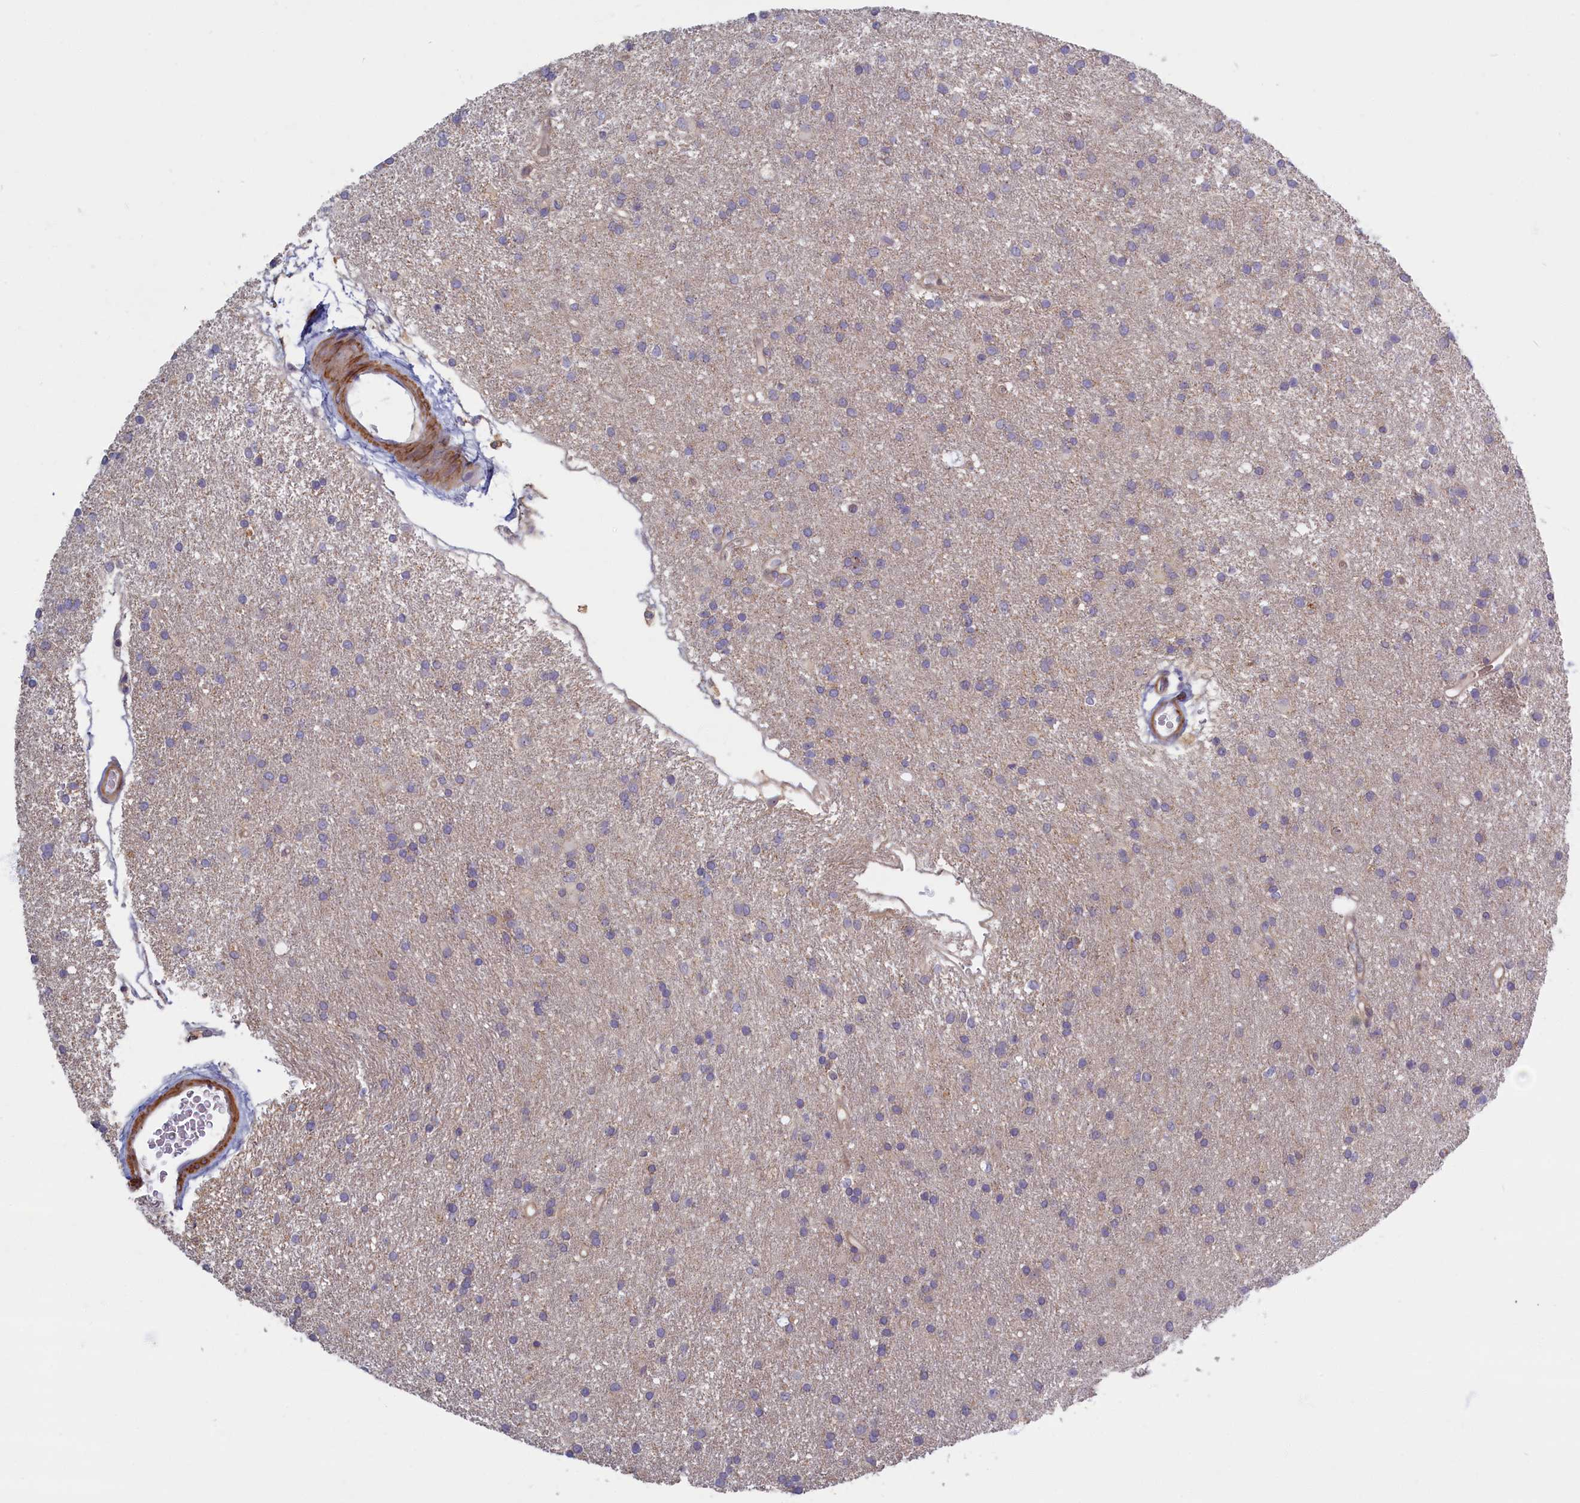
{"staining": {"intensity": "negative", "quantity": "none", "location": "none"}, "tissue": "glioma", "cell_type": "Tumor cells", "image_type": "cancer", "snomed": [{"axis": "morphology", "description": "Glioma, malignant, High grade"}, {"axis": "topography", "description": "Brain"}], "caption": "Malignant high-grade glioma was stained to show a protein in brown. There is no significant staining in tumor cells. (DAB immunohistochemistry (IHC) visualized using brightfield microscopy, high magnification).", "gene": "TRPM4", "patient": {"sex": "male", "age": 77}}